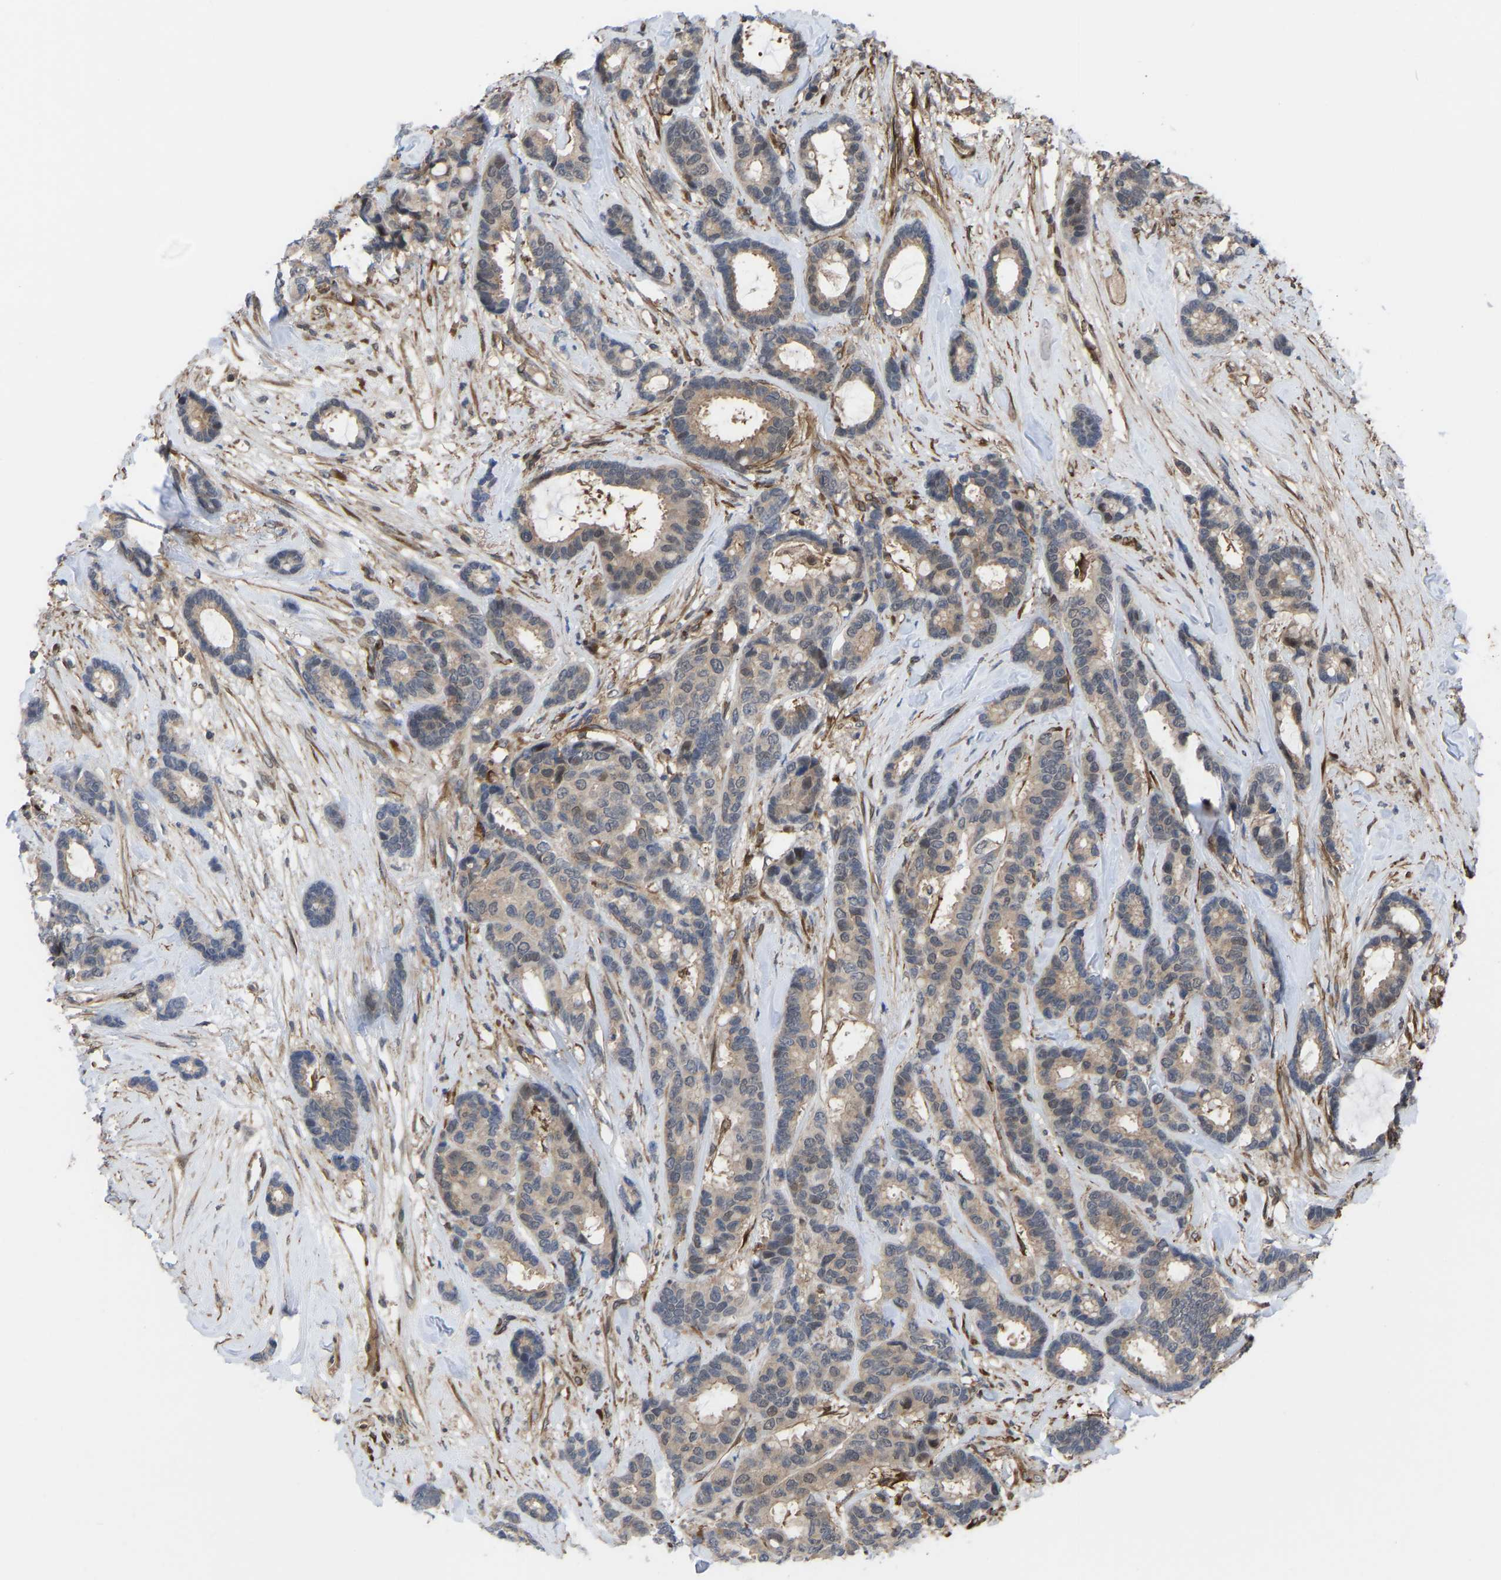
{"staining": {"intensity": "weak", "quantity": "25%-75%", "location": "cytoplasmic/membranous"}, "tissue": "breast cancer", "cell_type": "Tumor cells", "image_type": "cancer", "snomed": [{"axis": "morphology", "description": "Duct carcinoma"}, {"axis": "topography", "description": "Breast"}], "caption": "A brown stain labels weak cytoplasmic/membranous expression of a protein in breast cancer (invasive ductal carcinoma) tumor cells.", "gene": "CYP7B1", "patient": {"sex": "female", "age": 87}}